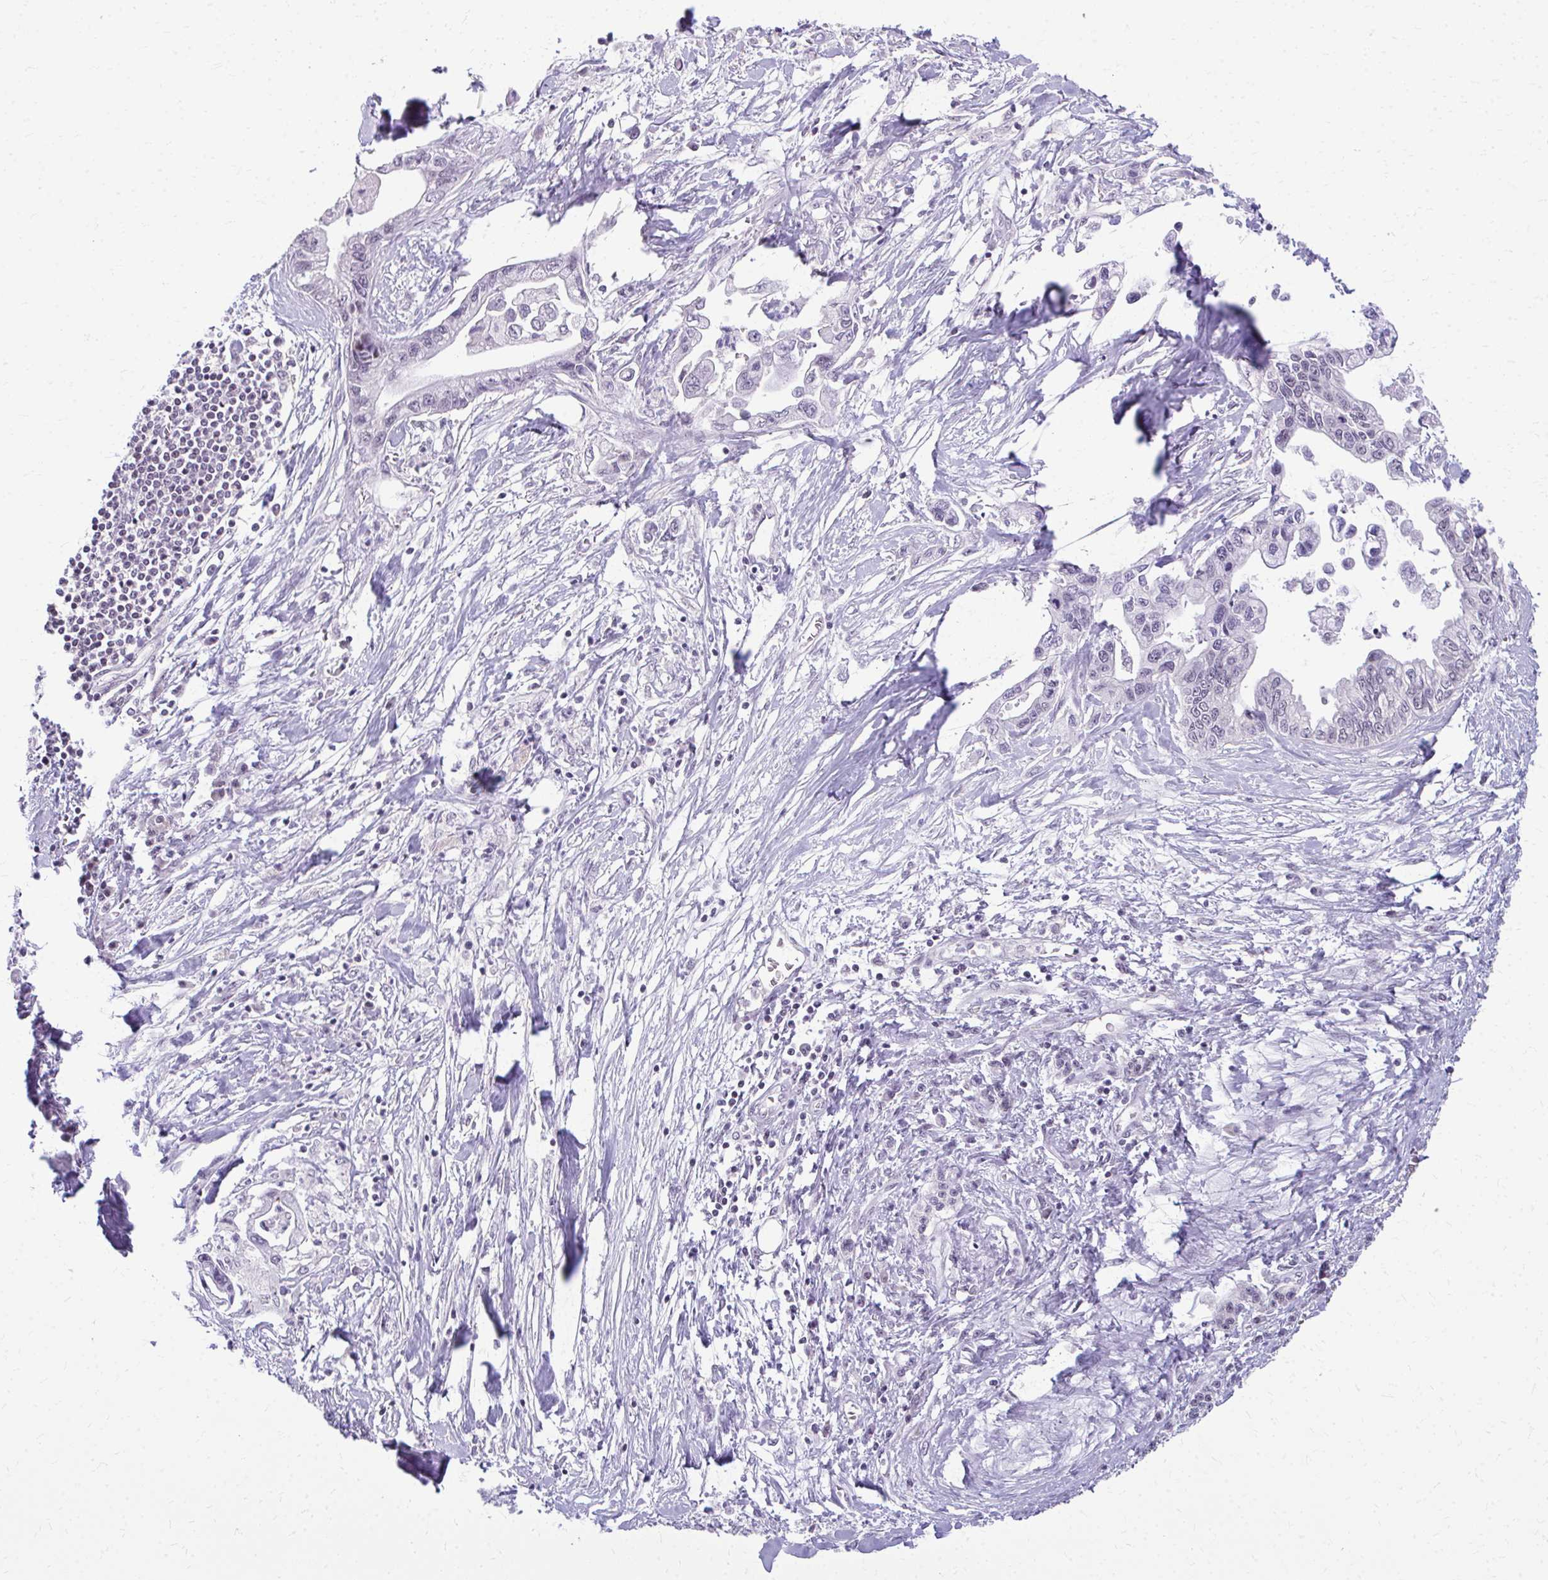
{"staining": {"intensity": "negative", "quantity": "none", "location": "none"}, "tissue": "pancreatic cancer", "cell_type": "Tumor cells", "image_type": "cancer", "snomed": [{"axis": "morphology", "description": "Adenocarcinoma, NOS"}, {"axis": "topography", "description": "Pancreas"}], "caption": "Immunohistochemistry micrograph of human pancreatic cancer (adenocarcinoma) stained for a protein (brown), which displays no positivity in tumor cells.", "gene": "MAF1", "patient": {"sex": "male", "age": 61}}